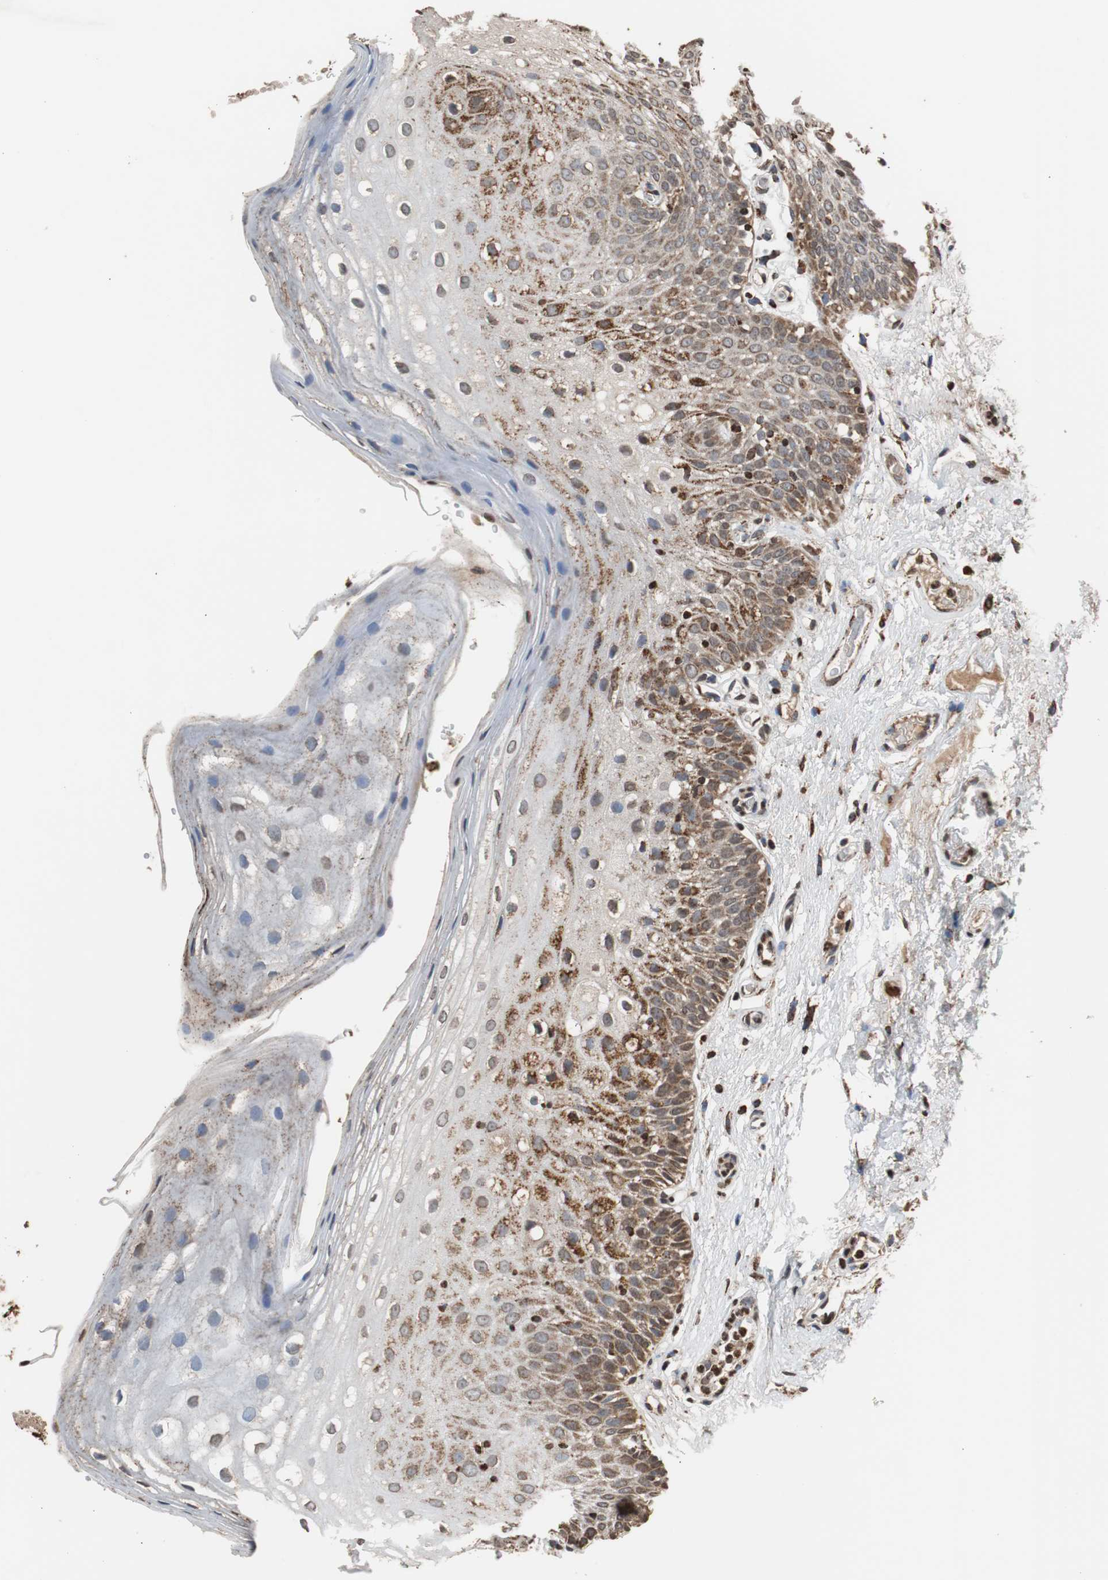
{"staining": {"intensity": "moderate", "quantity": ">75%", "location": "cytoplasmic/membranous"}, "tissue": "oral mucosa", "cell_type": "Squamous epithelial cells", "image_type": "normal", "snomed": [{"axis": "morphology", "description": "Normal tissue, NOS"}, {"axis": "morphology", "description": "Squamous cell carcinoma, NOS"}, {"axis": "topography", "description": "Skeletal muscle"}, {"axis": "topography", "description": "Oral tissue"}], "caption": "The photomicrograph demonstrates immunohistochemical staining of unremarkable oral mucosa. There is moderate cytoplasmic/membranous staining is present in about >75% of squamous epithelial cells. Immunohistochemistry stains the protein in brown and the nuclei are stained blue.", "gene": "HSPA9", "patient": {"sex": "male", "age": 71}}